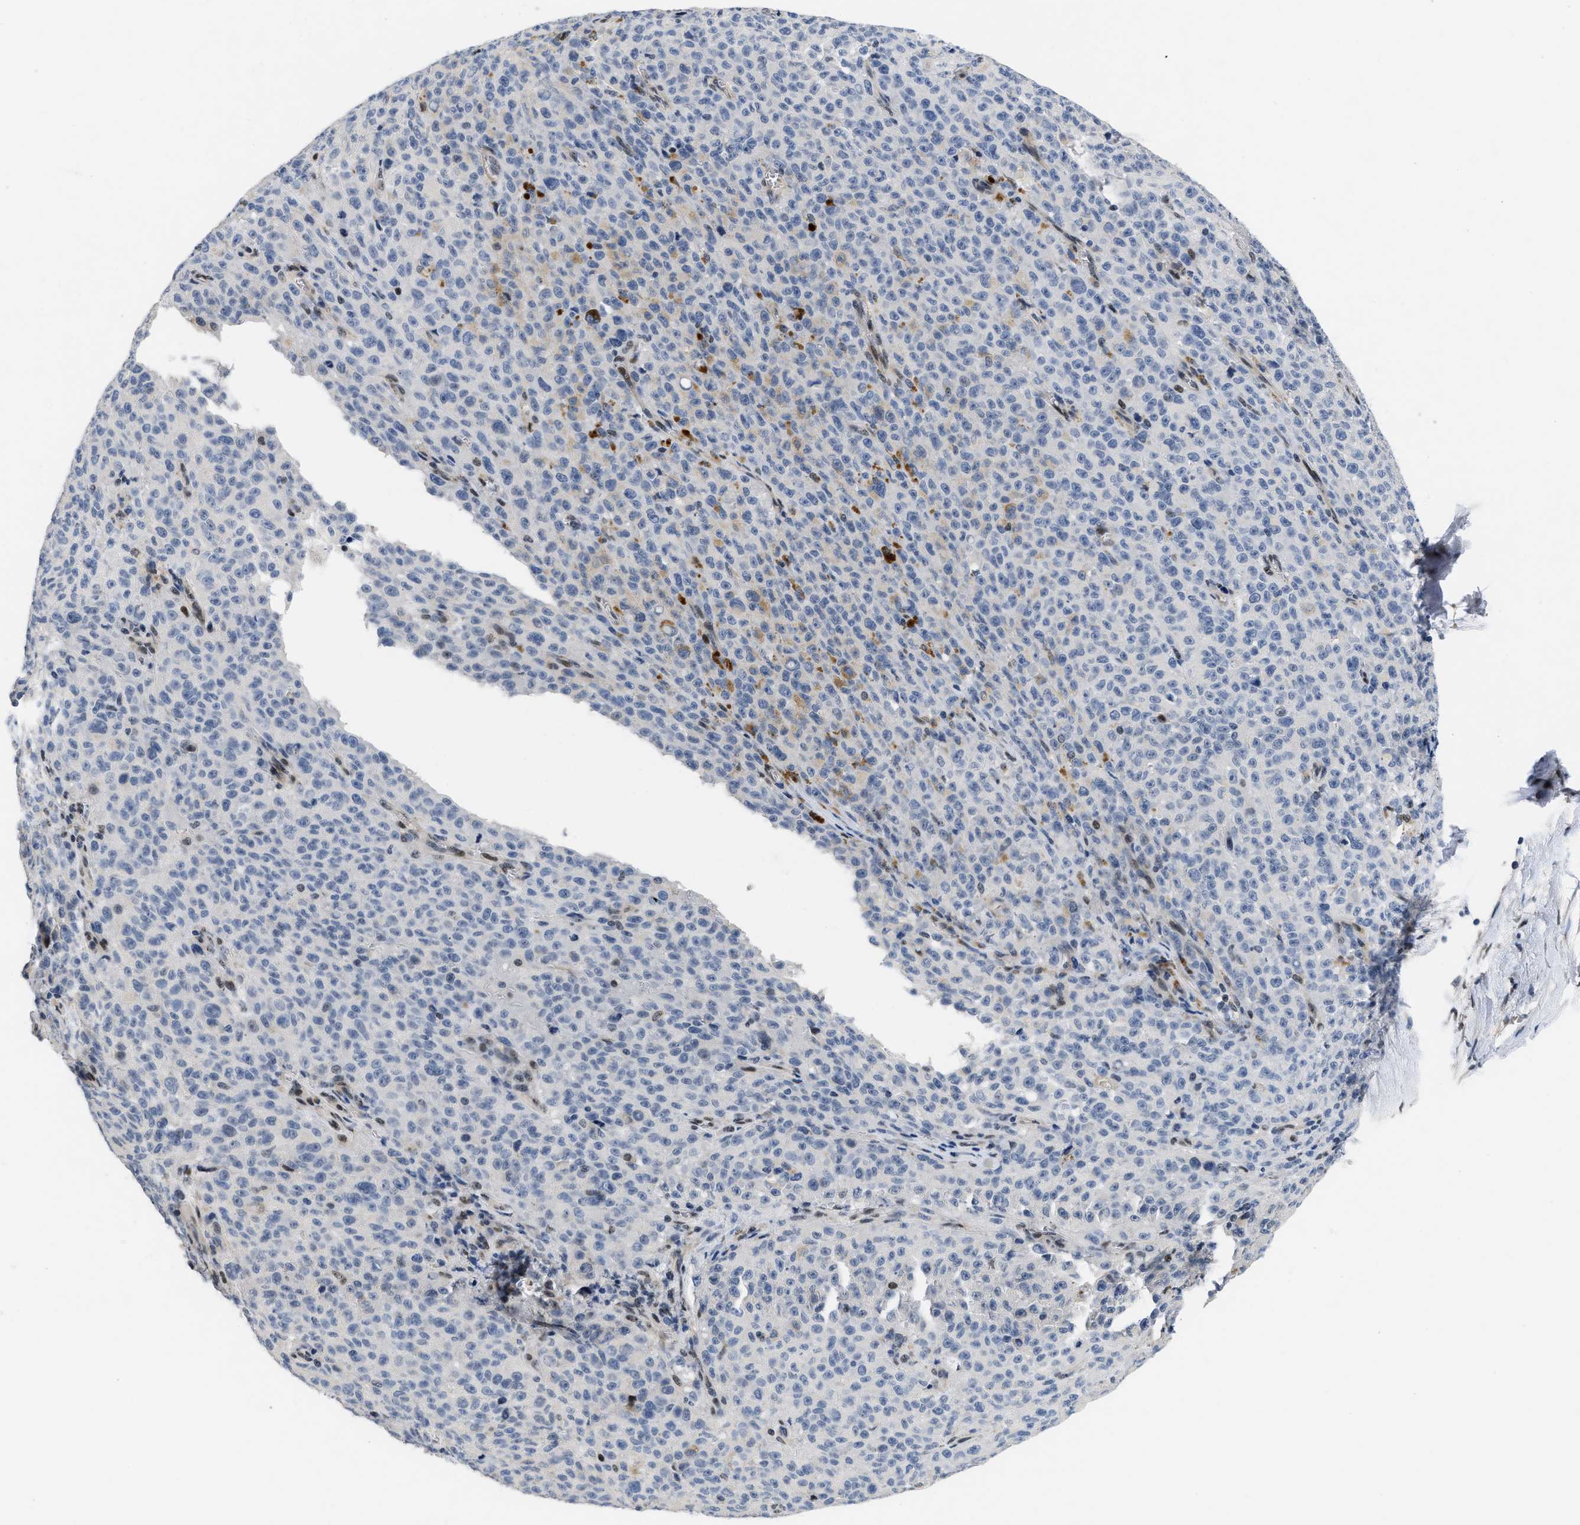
{"staining": {"intensity": "negative", "quantity": "none", "location": "none"}, "tissue": "melanoma", "cell_type": "Tumor cells", "image_type": "cancer", "snomed": [{"axis": "morphology", "description": "Malignant melanoma, NOS"}, {"axis": "topography", "description": "Skin"}], "caption": "Human melanoma stained for a protein using immunohistochemistry (IHC) reveals no expression in tumor cells.", "gene": "VIP", "patient": {"sex": "female", "age": 82}}